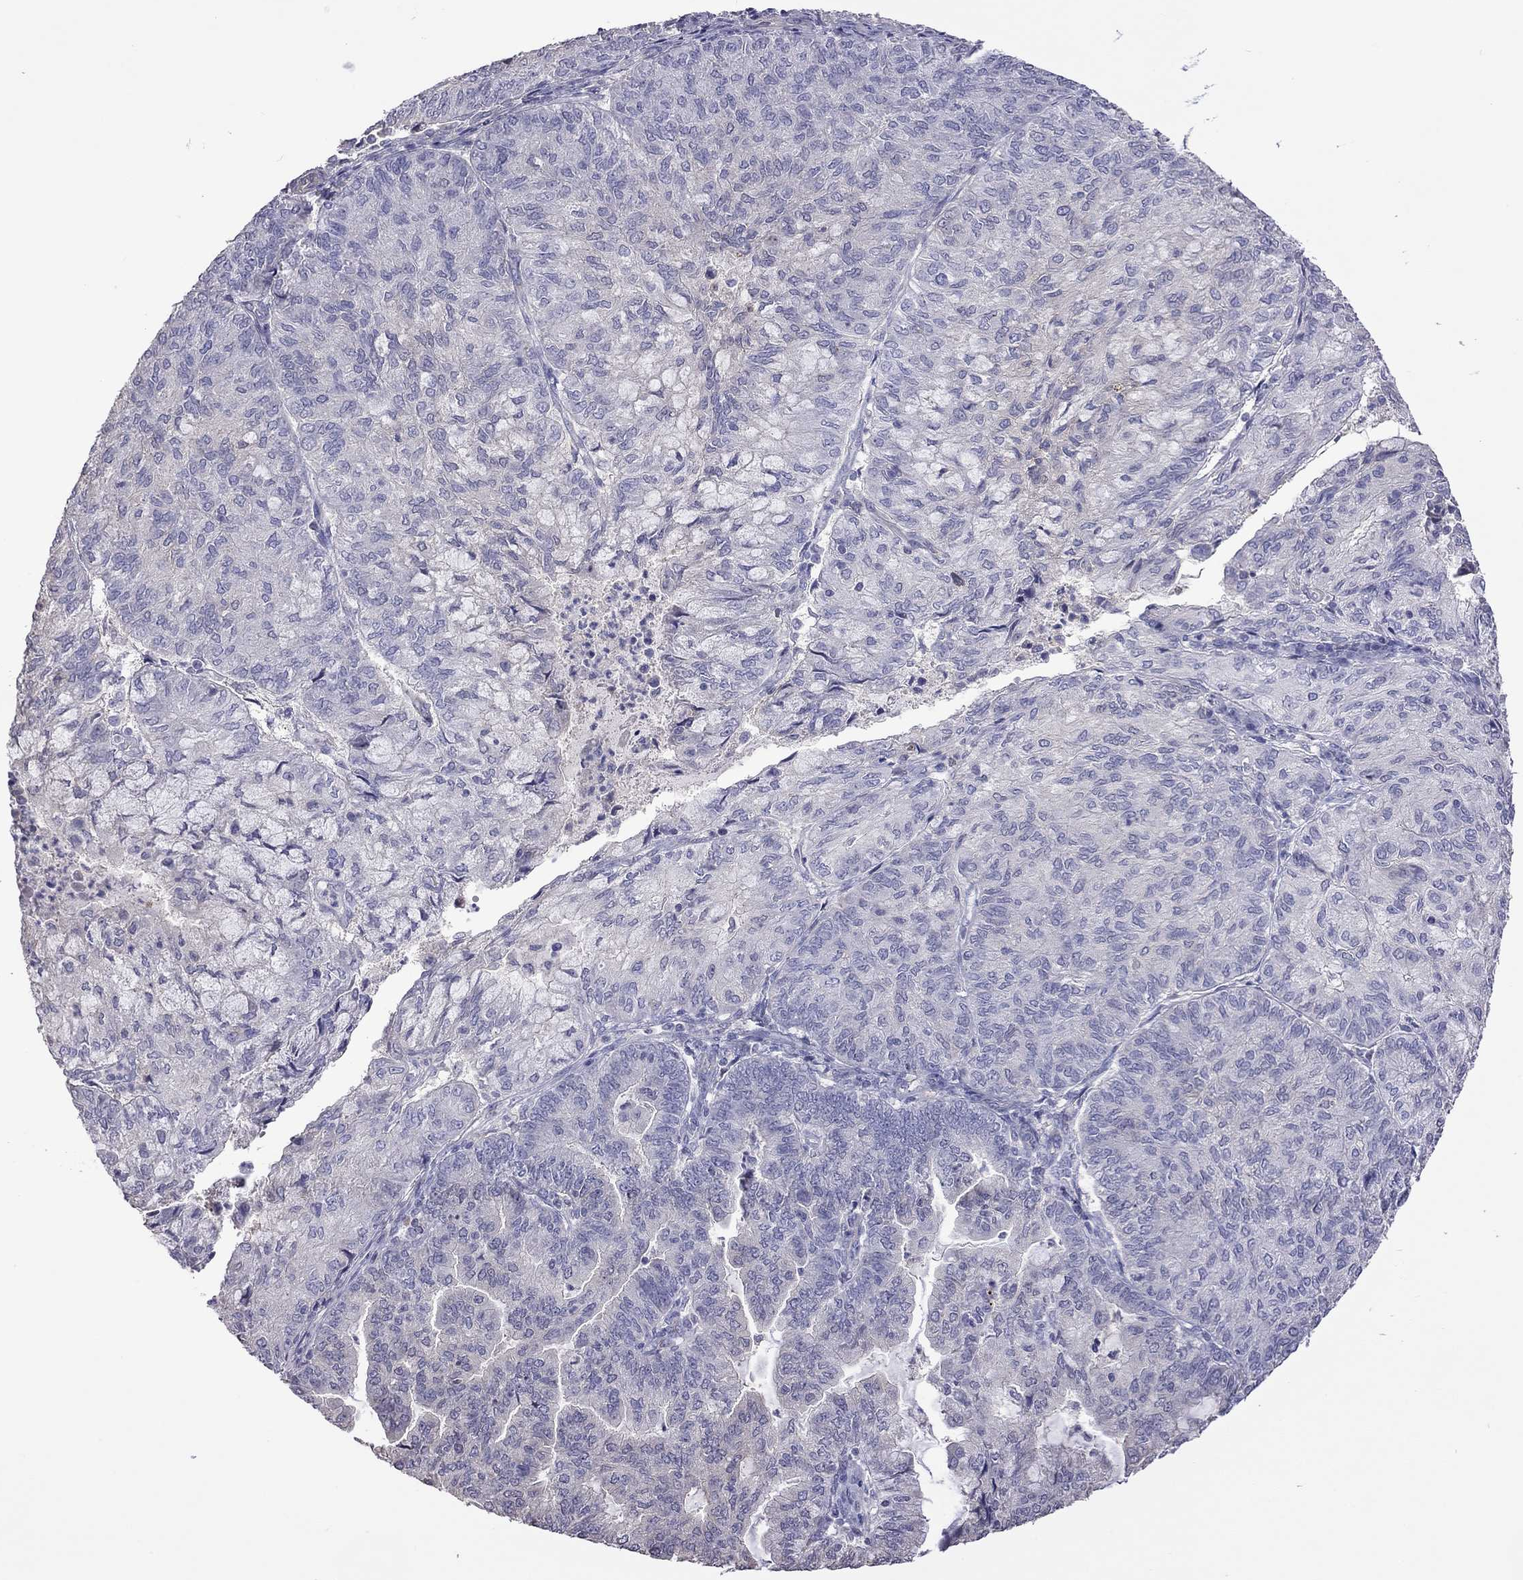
{"staining": {"intensity": "negative", "quantity": "none", "location": "none"}, "tissue": "endometrial cancer", "cell_type": "Tumor cells", "image_type": "cancer", "snomed": [{"axis": "morphology", "description": "Adenocarcinoma, NOS"}, {"axis": "topography", "description": "Endometrium"}], "caption": "Immunohistochemistry photomicrograph of human endometrial cancer stained for a protein (brown), which shows no staining in tumor cells. The staining was performed using DAB to visualize the protein expression in brown, while the nuclei were stained in blue with hematoxylin (Magnification: 20x).", "gene": "FEZ1", "patient": {"sex": "female", "age": 82}}